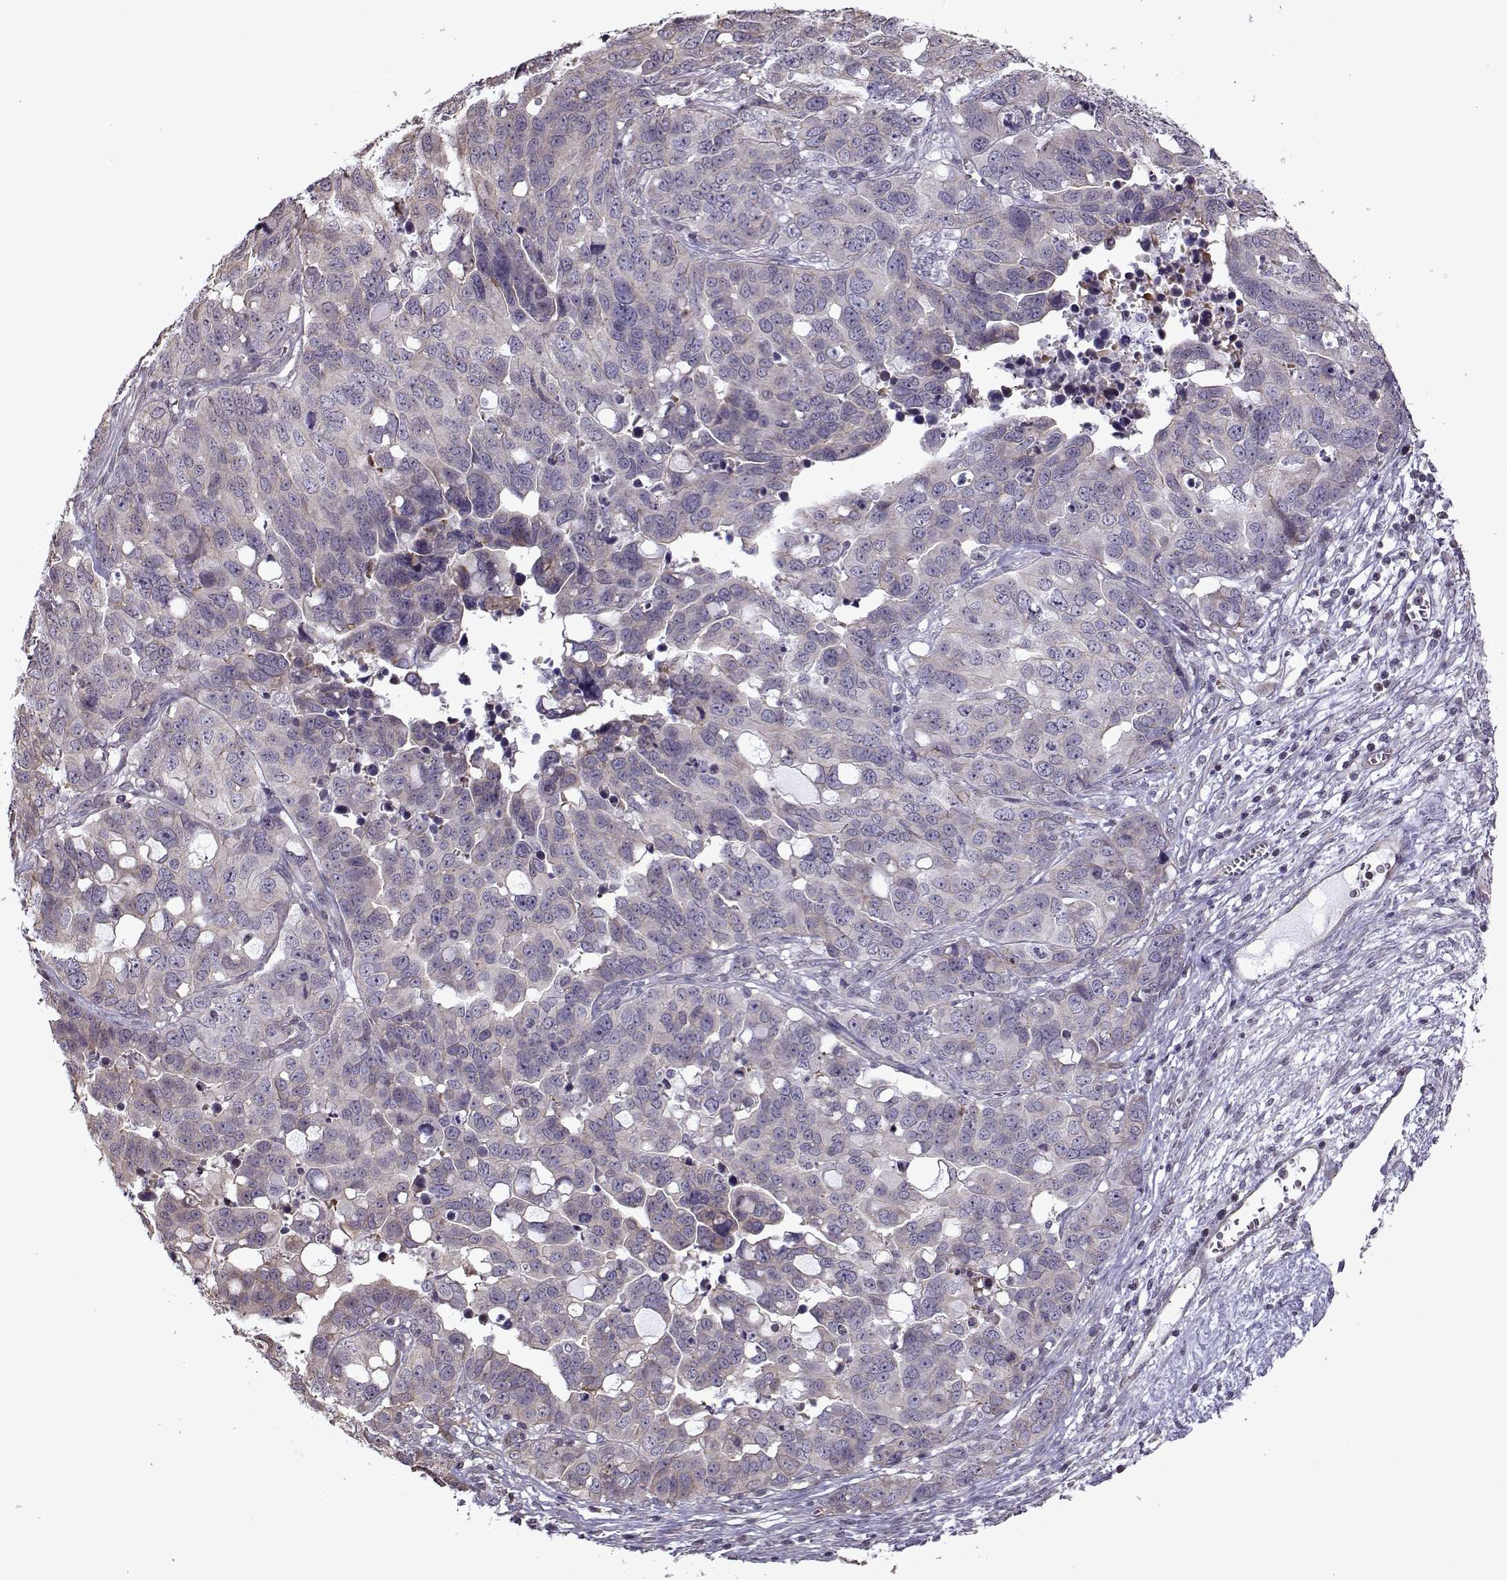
{"staining": {"intensity": "weak", "quantity": "<25%", "location": "cytoplasmic/membranous"}, "tissue": "ovarian cancer", "cell_type": "Tumor cells", "image_type": "cancer", "snomed": [{"axis": "morphology", "description": "Carcinoma, endometroid"}, {"axis": "topography", "description": "Ovary"}], "caption": "This photomicrograph is of ovarian cancer stained with immunohistochemistry (IHC) to label a protein in brown with the nuclei are counter-stained blue. There is no expression in tumor cells.", "gene": "KRT9", "patient": {"sex": "female", "age": 78}}